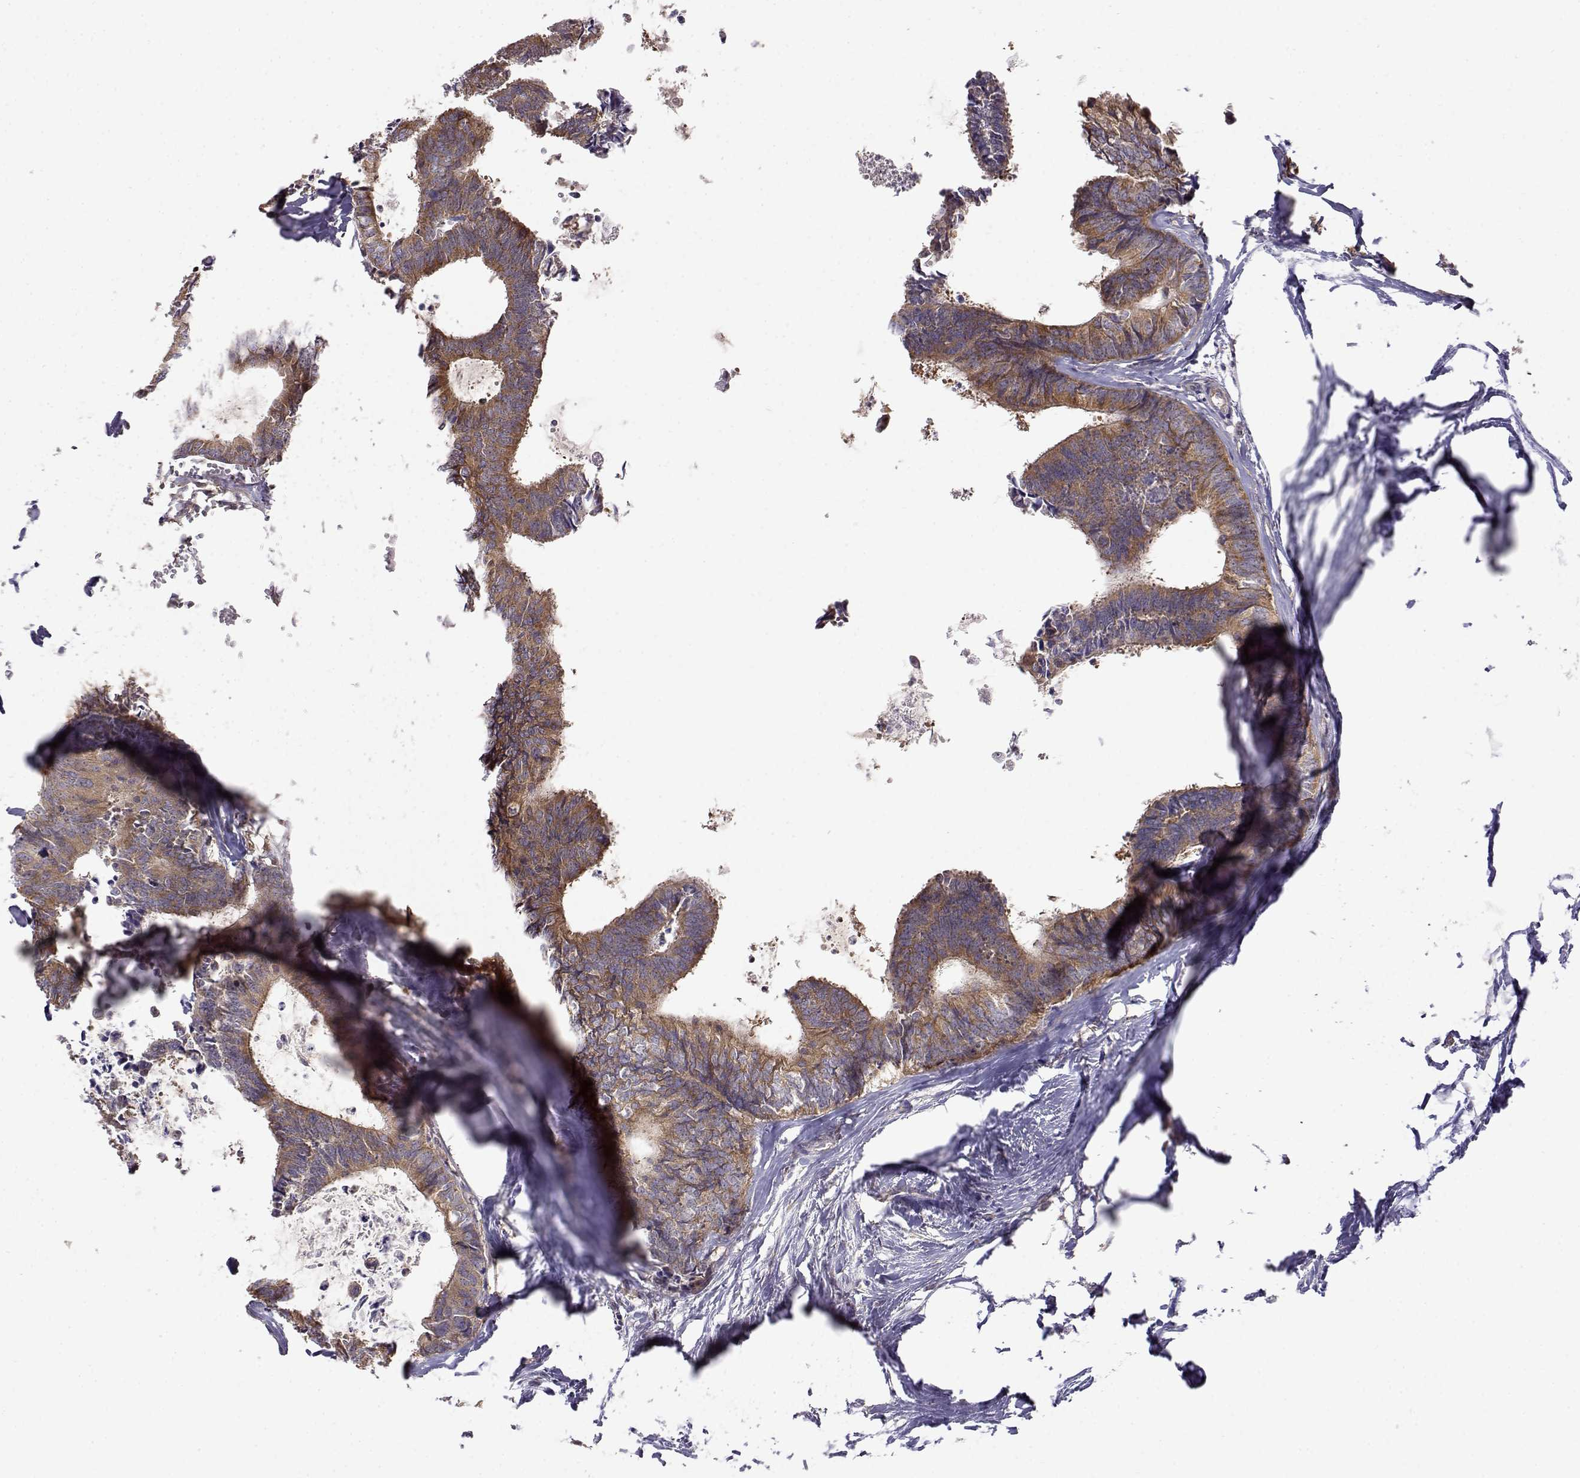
{"staining": {"intensity": "moderate", "quantity": ">75%", "location": "cytoplasmic/membranous"}, "tissue": "colorectal cancer", "cell_type": "Tumor cells", "image_type": "cancer", "snomed": [{"axis": "morphology", "description": "Adenocarcinoma, NOS"}, {"axis": "topography", "description": "Colon"}, {"axis": "topography", "description": "Rectum"}], "caption": "Protein expression analysis of human colorectal cancer reveals moderate cytoplasmic/membranous positivity in about >75% of tumor cells. (DAB (3,3'-diaminobenzidine) = brown stain, brightfield microscopy at high magnification).", "gene": "PAIP1", "patient": {"sex": "male", "age": 57}}